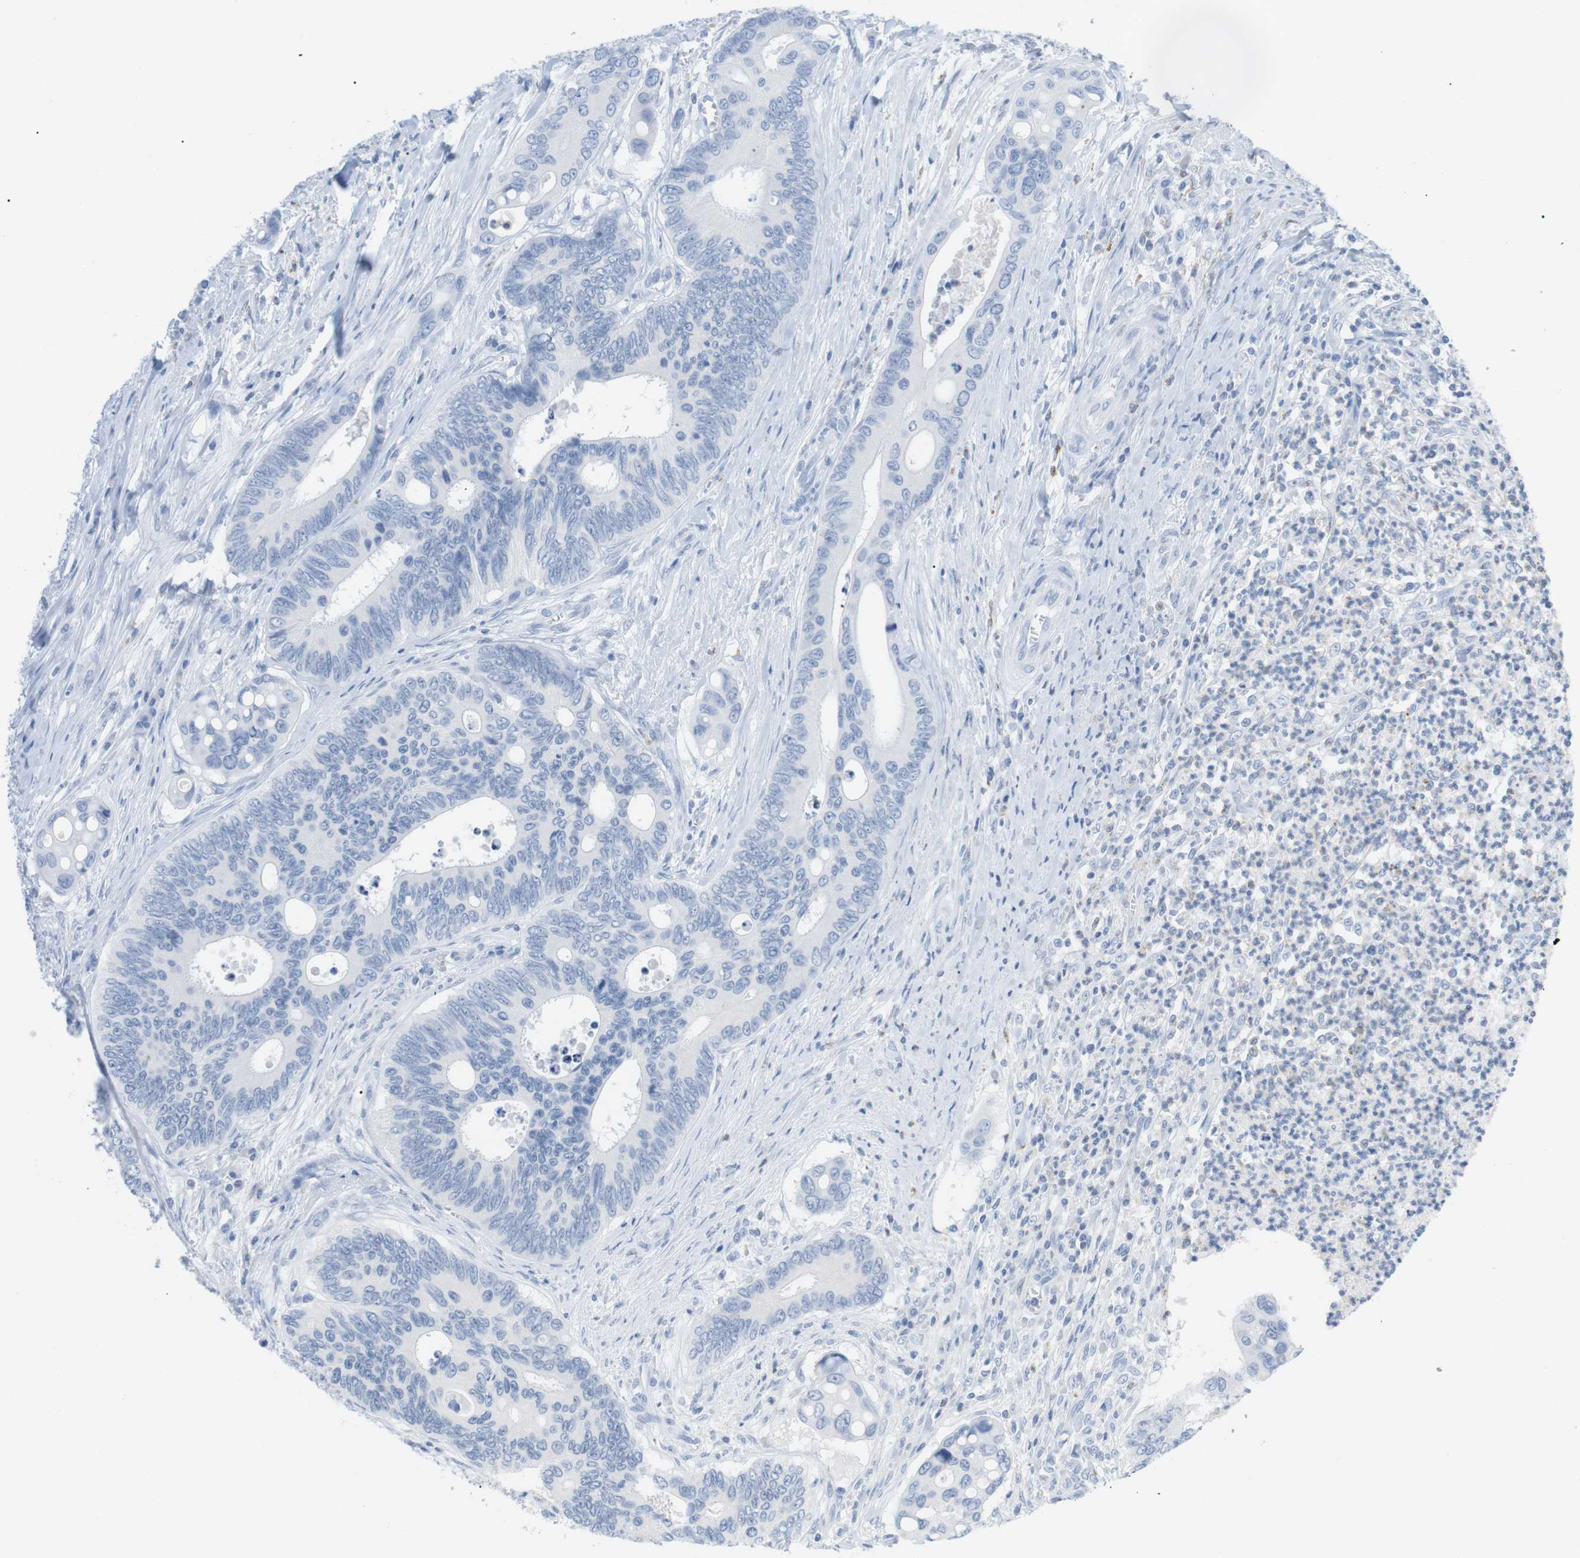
{"staining": {"intensity": "negative", "quantity": "none", "location": "none"}, "tissue": "colorectal cancer", "cell_type": "Tumor cells", "image_type": "cancer", "snomed": [{"axis": "morphology", "description": "Inflammation, NOS"}, {"axis": "morphology", "description": "Adenocarcinoma, NOS"}, {"axis": "topography", "description": "Colon"}], "caption": "Photomicrograph shows no protein expression in tumor cells of colorectal cancer (adenocarcinoma) tissue.", "gene": "HBG2", "patient": {"sex": "male", "age": 72}}